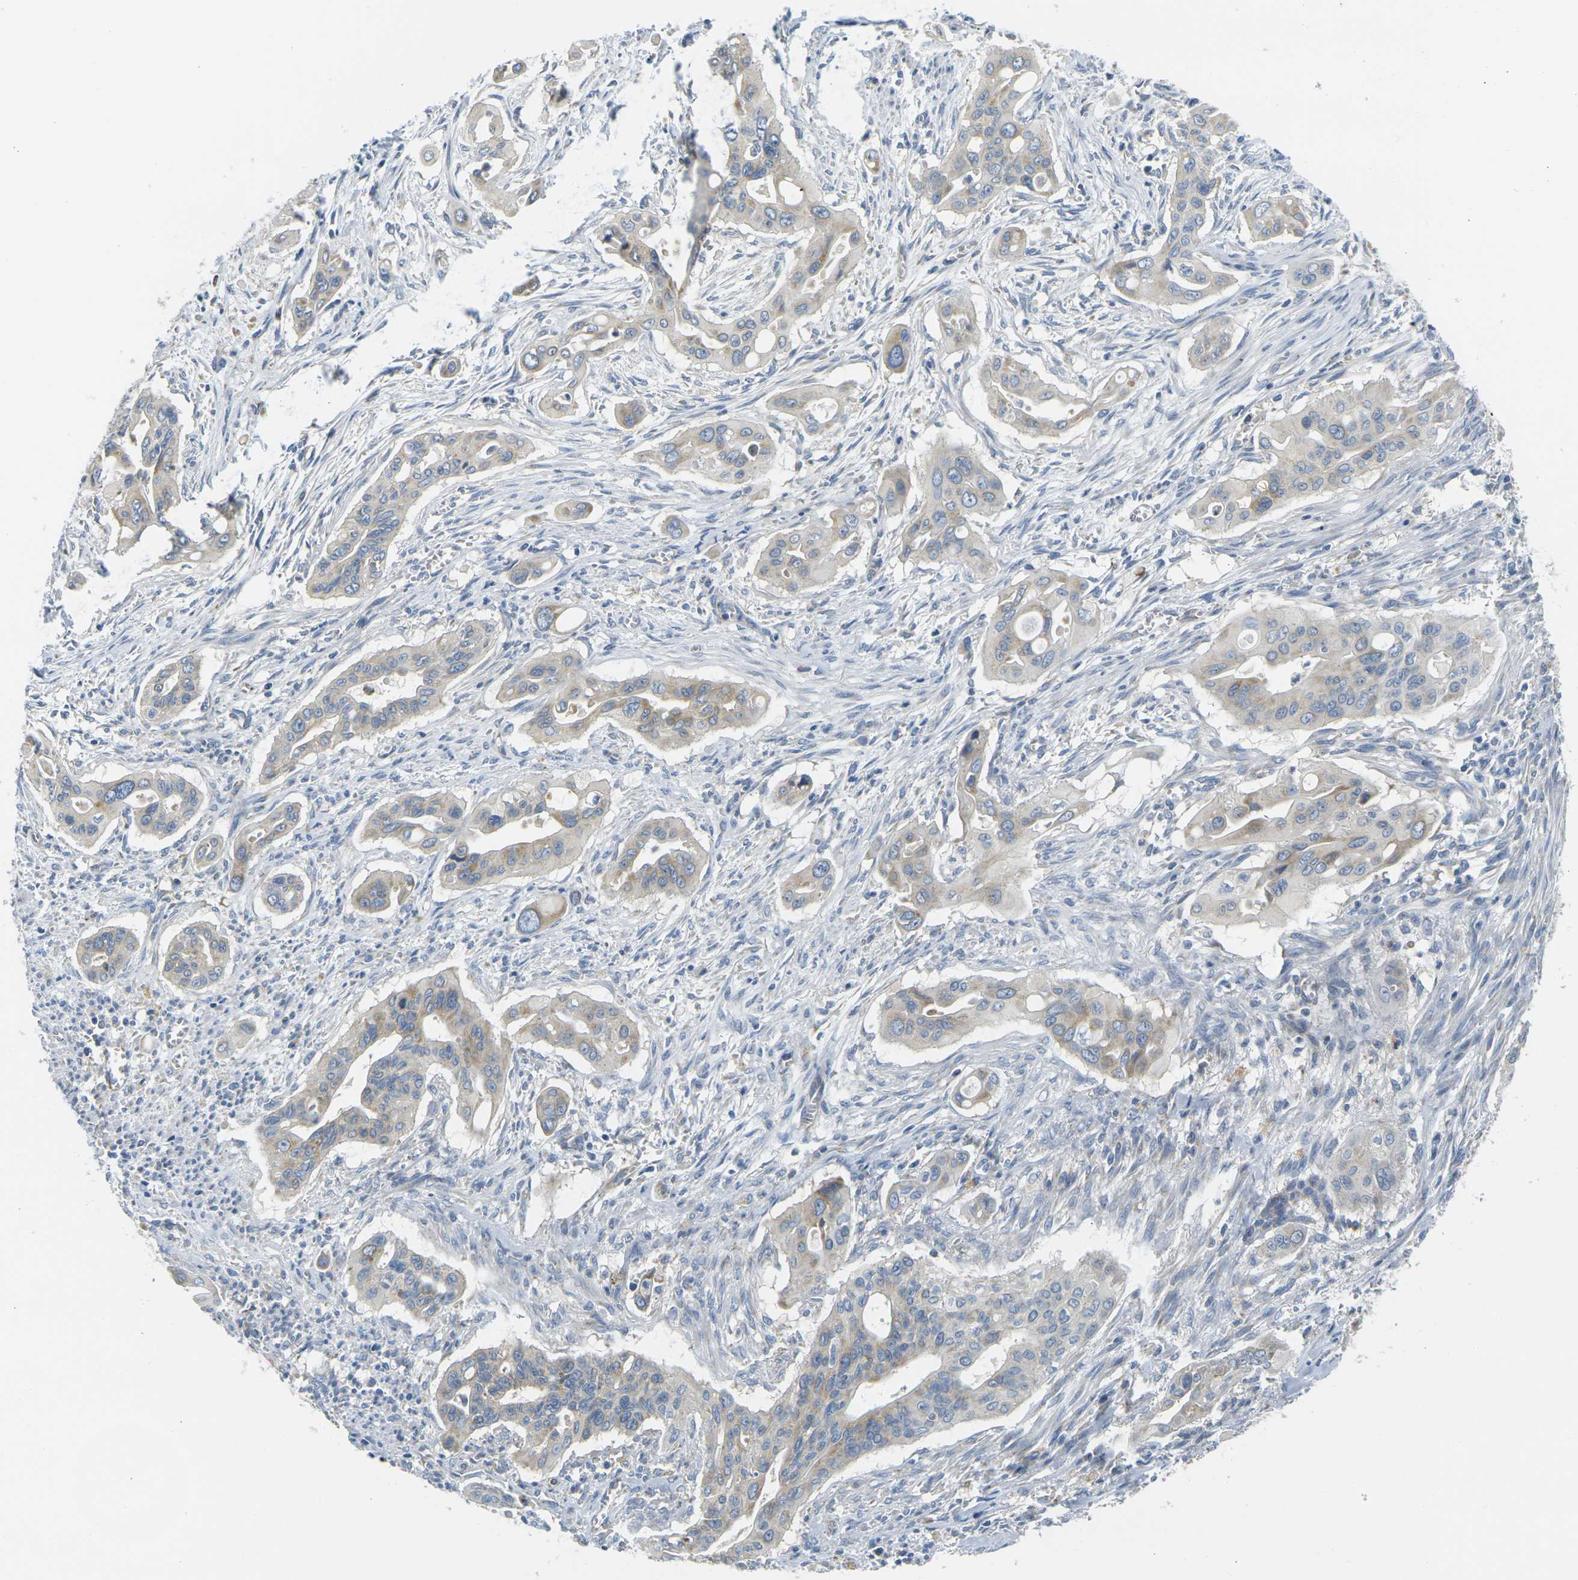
{"staining": {"intensity": "weak", "quantity": "25%-75%", "location": "cytoplasmic/membranous"}, "tissue": "pancreatic cancer", "cell_type": "Tumor cells", "image_type": "cancer", "snomed": [{"axis": "morphology", "description": "Adenocarcinoma, NOS"}, {"axis": "topography", "description": "Pancreas"}], "caption": "About 25%-75% of tumor cells in human pancreatic cancer demonstrate weak cytoplasmic/membranous protein positivity as visualized by brown immunohistochemical staining.", "gene": "PARD6B", "patient": {"sex": "male", "age": 77}}